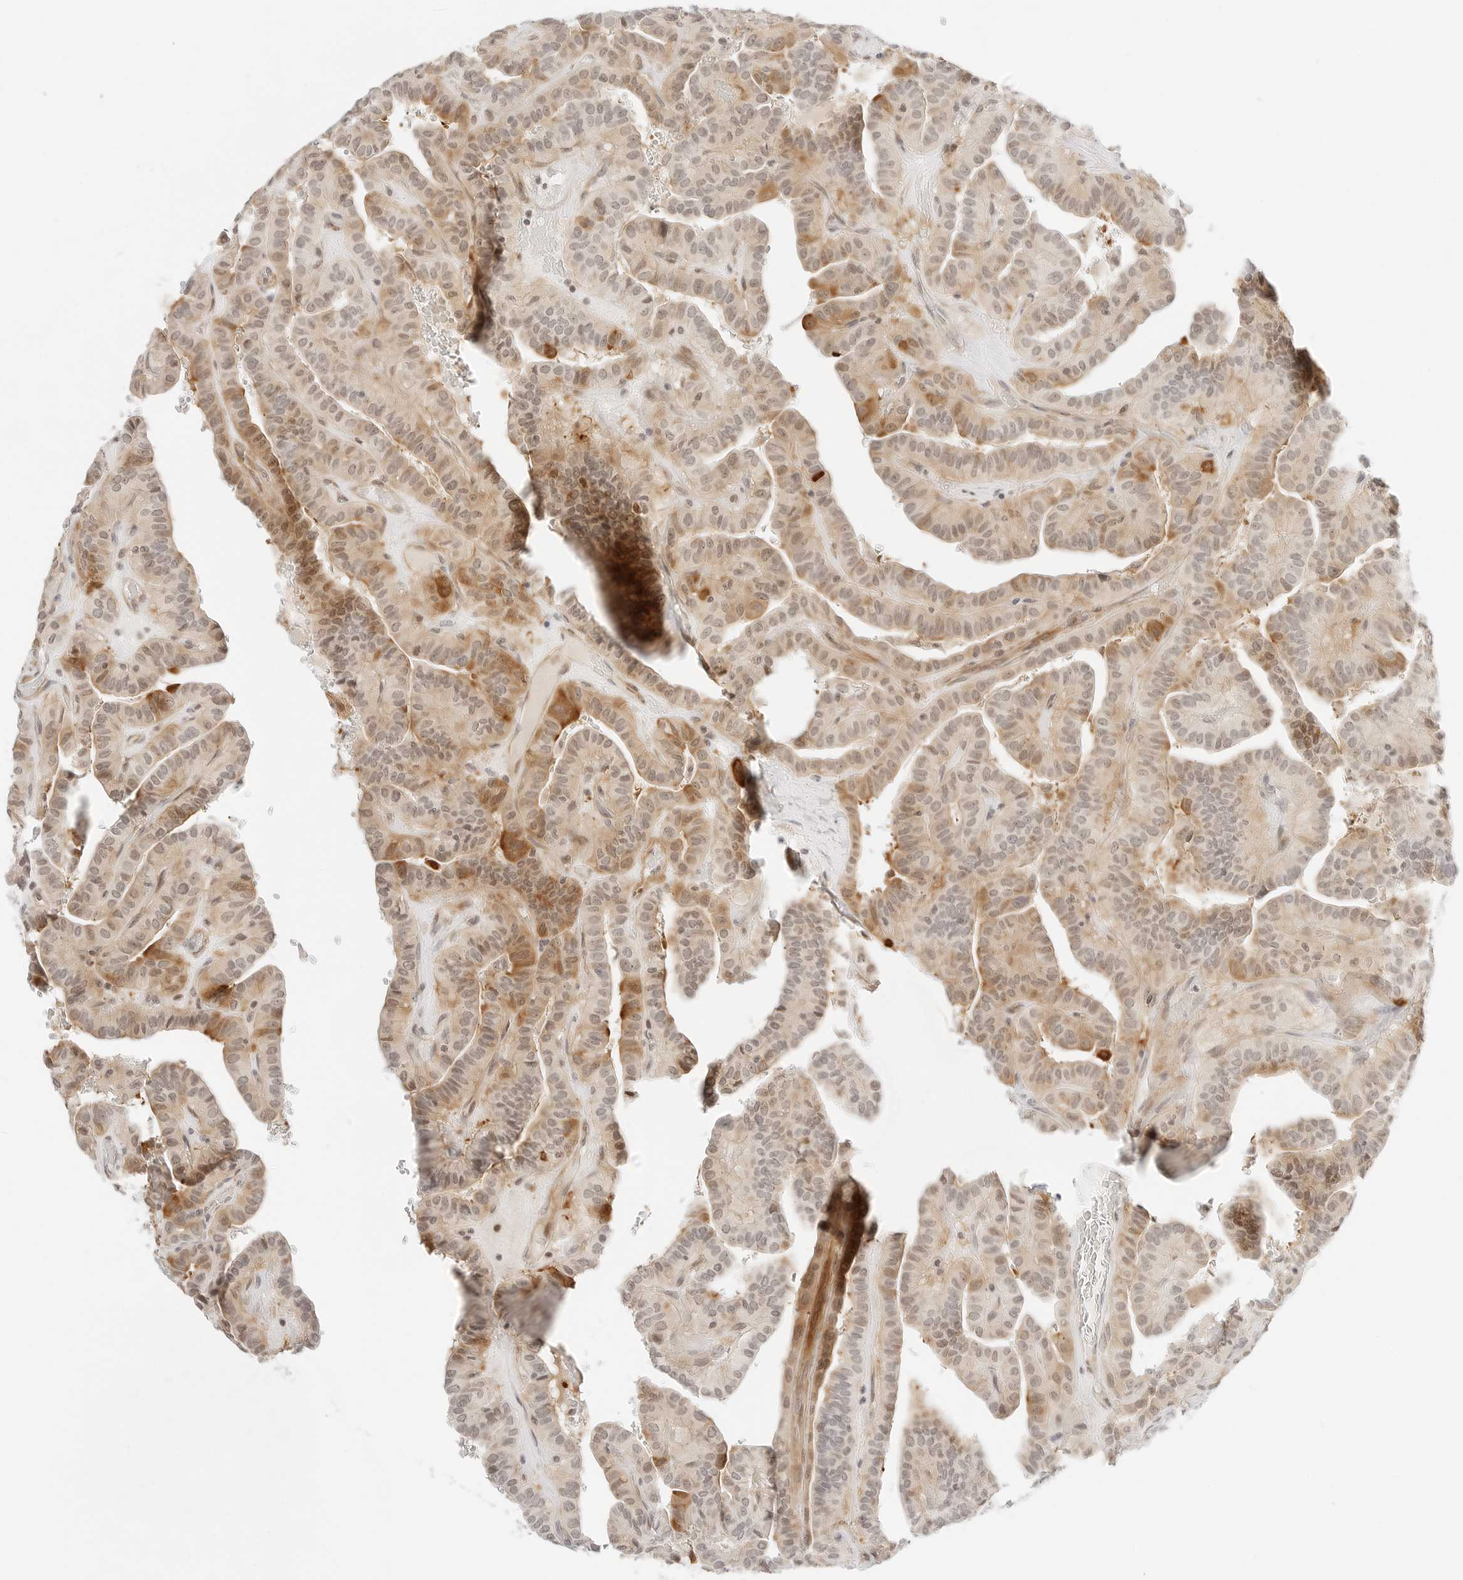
{"staining": {"intensity": "moderate", "quantity": "25%-75%", "location": "cytoplasmic/membranous,nuclear"}, "tissue": "thyroid cancer", "cell_type": "Tumor cells", "image_type": "cancer", "snomed": [{"axis": "morphology", "description": "Papillary adenocarcinoma, NOS"}, {"axis": "topography", "description": "Thyroid gland"}], "caption": "Protein expression analysis of human thyroid papillary adenocarcinoma reveals moderate cytoplasmic/membranous and nuclear positivity in approximately 25%-75% of tumor cells. The staining was performed using DAB, with brown indicating positive protein expression. Nuclei are stained blue with hematoxylin.", "gene": "TEKT2", "patient": {"sex": "male", "age": 77}}